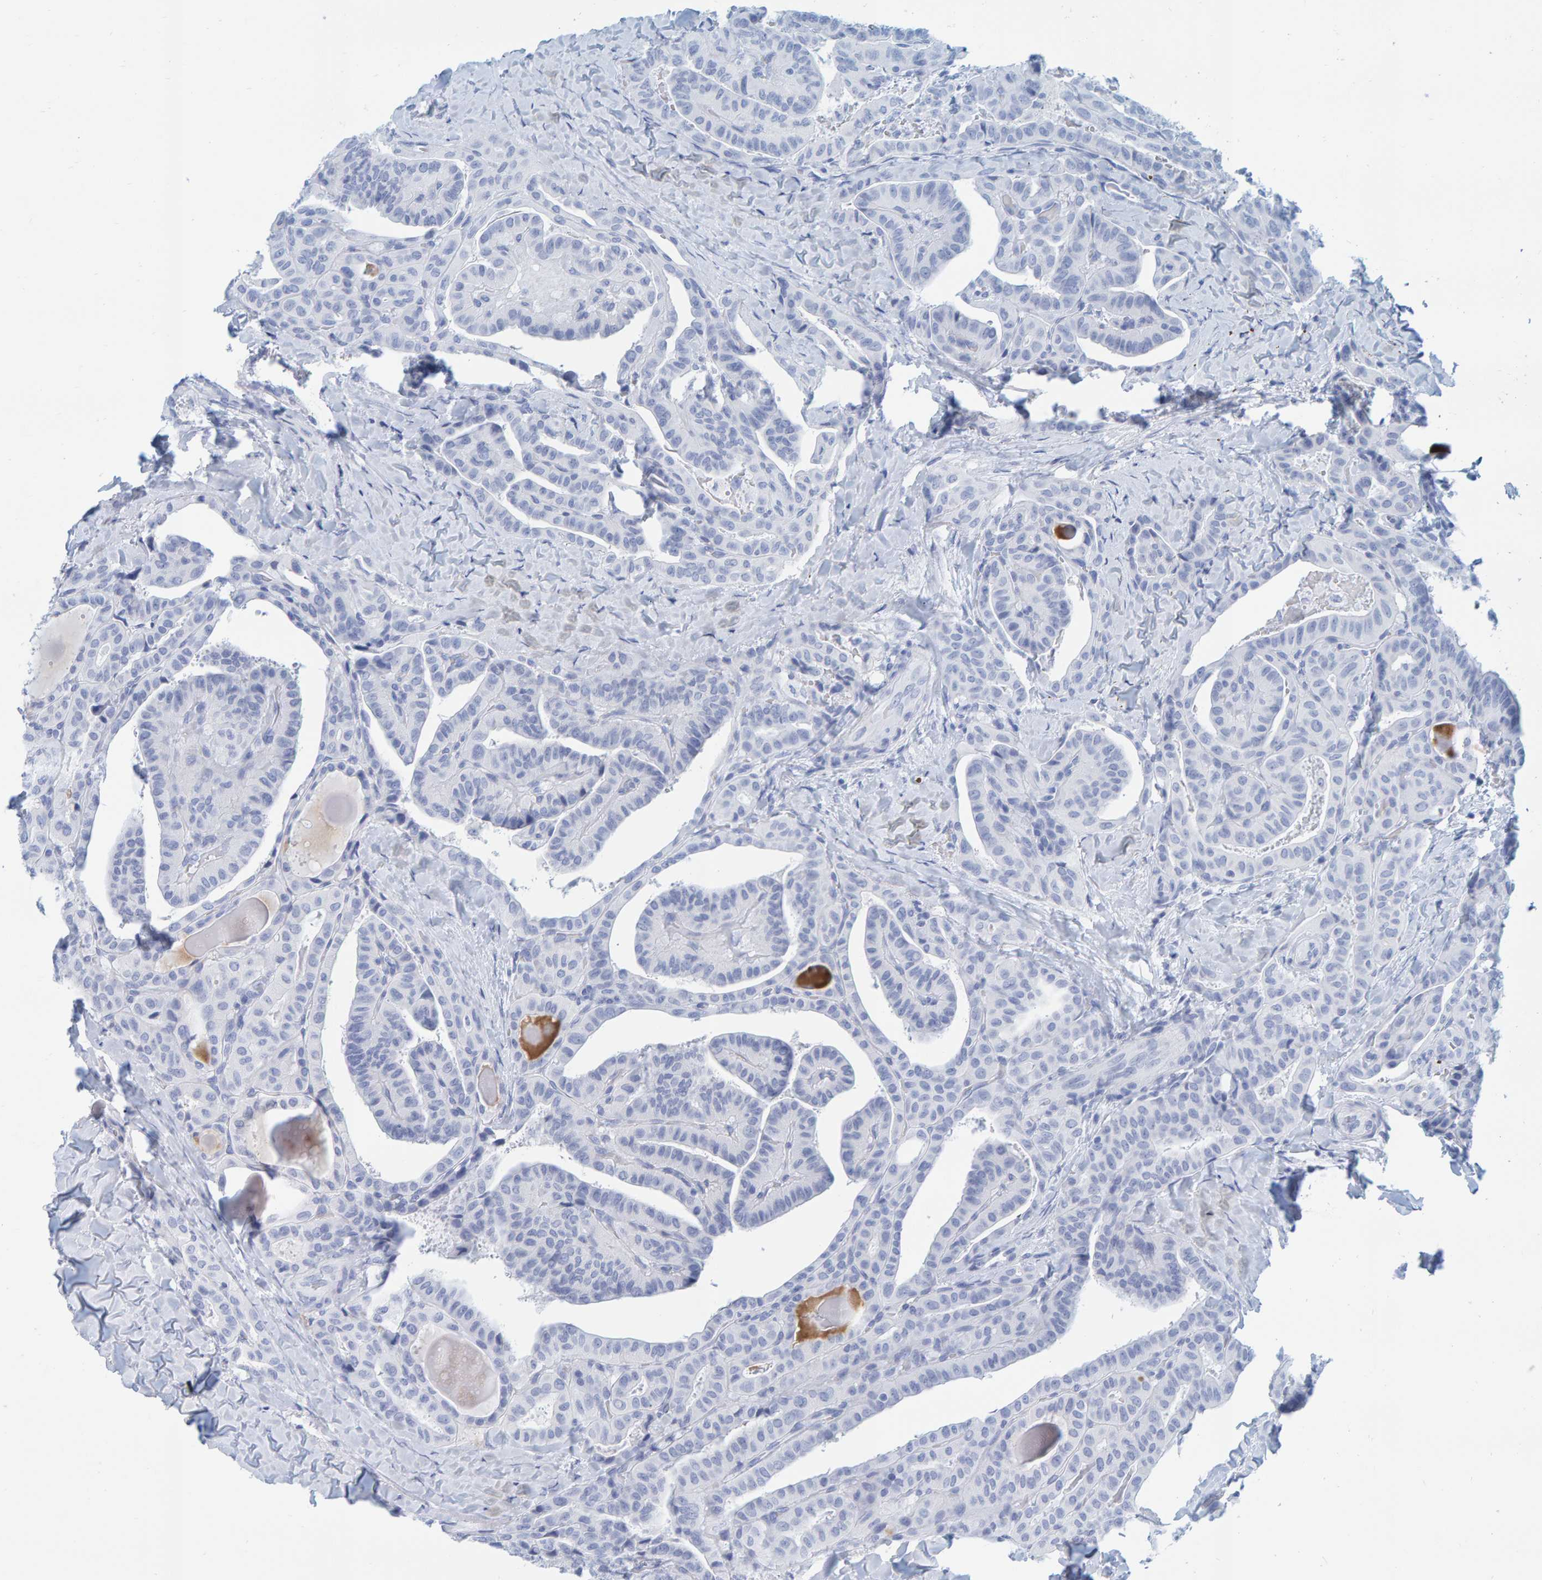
{"staining": {"intensity": "negative", "quantity": "none", "location": "none"}, "tissue": "thyroid cancer", "cell_type": "Tumor cells", "image_type": "cancer", "snomed": [{"axis": "morphology", "description": "Papillary adenocarcinoma, NOS"}, {"axis": "topography", "description": "Thyroid gland"}], "caption": "This histopathology image is of thyroid papillary adenocarcinoma stained with immunohistochemistry to label a protein in brown with the nuclei are counter-stained blue. There is no positivity in tumor cells. (DAB immunohistochemistry visualized using brightfield microscopy, high magnification).", "gene": "SFTPC", "patient": {"sex": "male", "age": 77}}